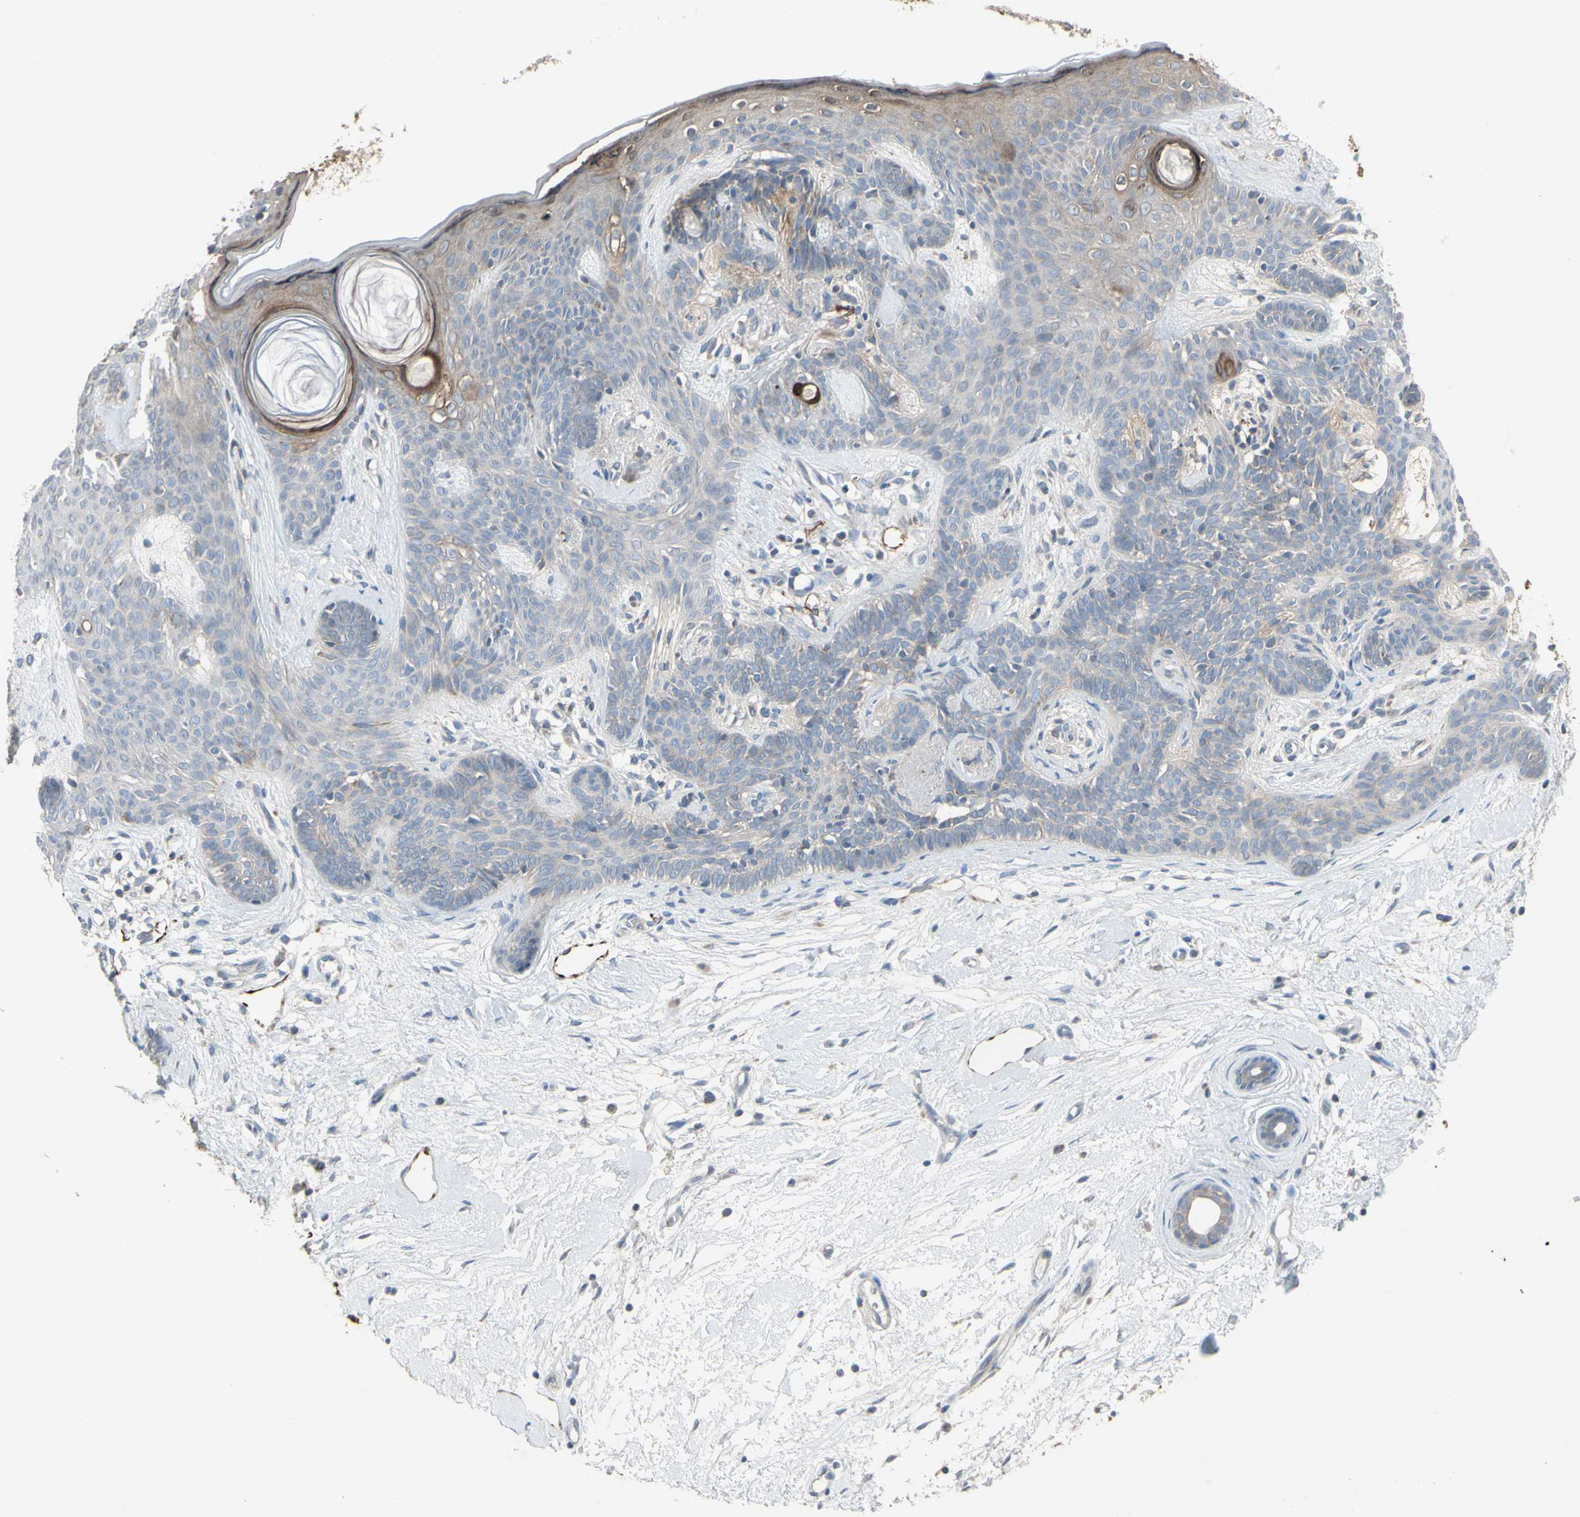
{"staining": {"intensity": "weak", "quantity": "<25%", "location": "cytoplasmic/membranous"}, "tissue": "skin cancer", "cell_type": "Tumor cells", "image_type": "cancer", "snomed": [{"axis": "morphology", "description": "Developmental malformation"}, {"axis": "morphology", "description": "Basal cell carcinoma"}, {"axis": "topography", "description": "Skin"}], "caption": "Immunohistochemical staining of skin basal cell carcinoma demonstrates no significant positivity in tumor cells.", "gene": "FAM171B", "patient": {"sex": "female", "age": 62}}